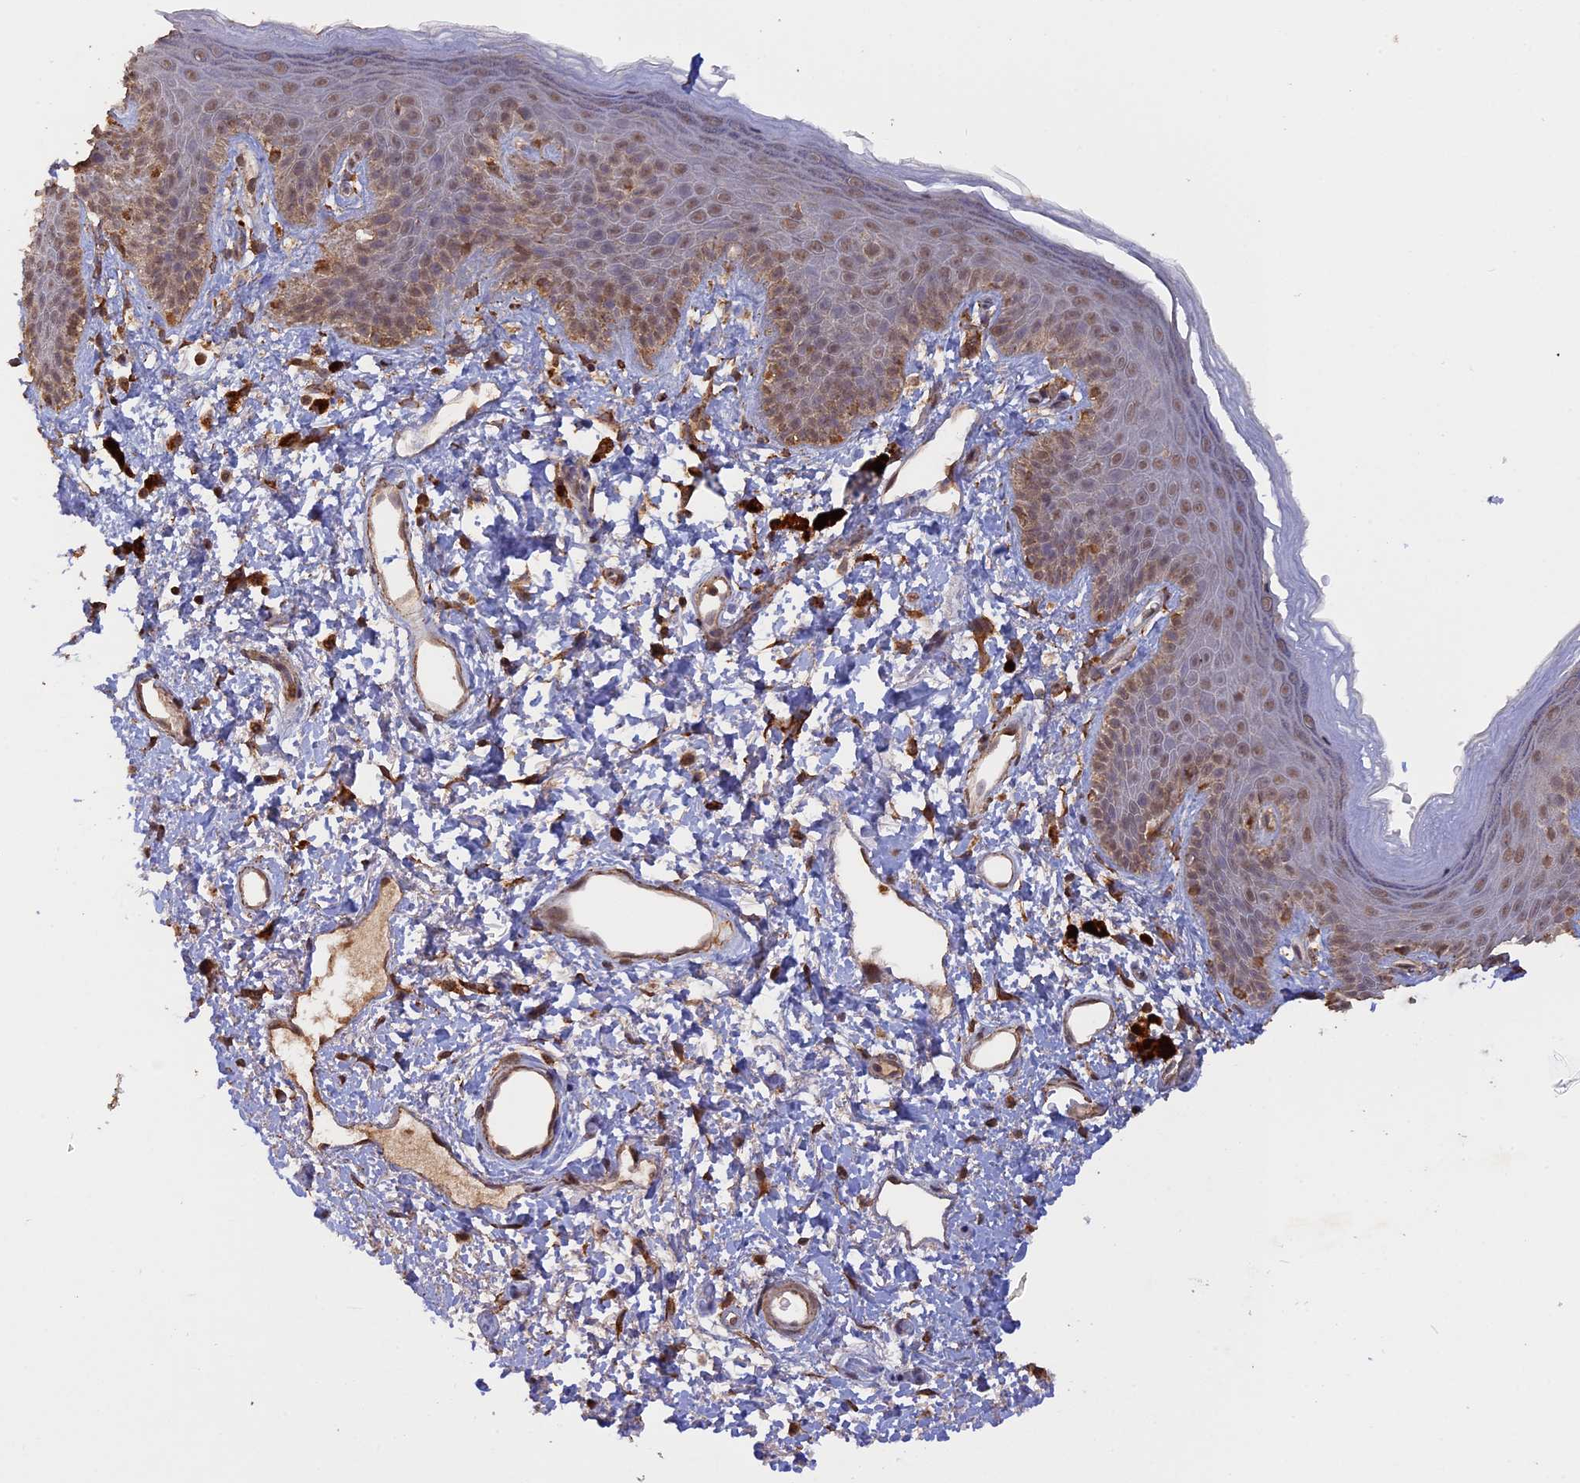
{"staining": {"intensity": "strong", "quantity": "<25%", "location": "cytoplasmic/membranous,nuclear"}, "tissue": "skin", "cell_type": "Epidermal cells", "image_type": "normal", "snomed": [{"axis": "morphology", "description": "Normal tissue, NOS"}, {"axis": "topography", "description": "Anal"}], "caption": "This histopathology image demonstrates normal skin stained with immunohistochemistry (IHC) to label a protein in brown. The cytoplasmic/membranous,nuclear of epidermal cells show strong positivity for the protein. Nuclei are counter-stained blue.", "gene": "FAM210B", "patient": {"sex": "female", "age": 46}}